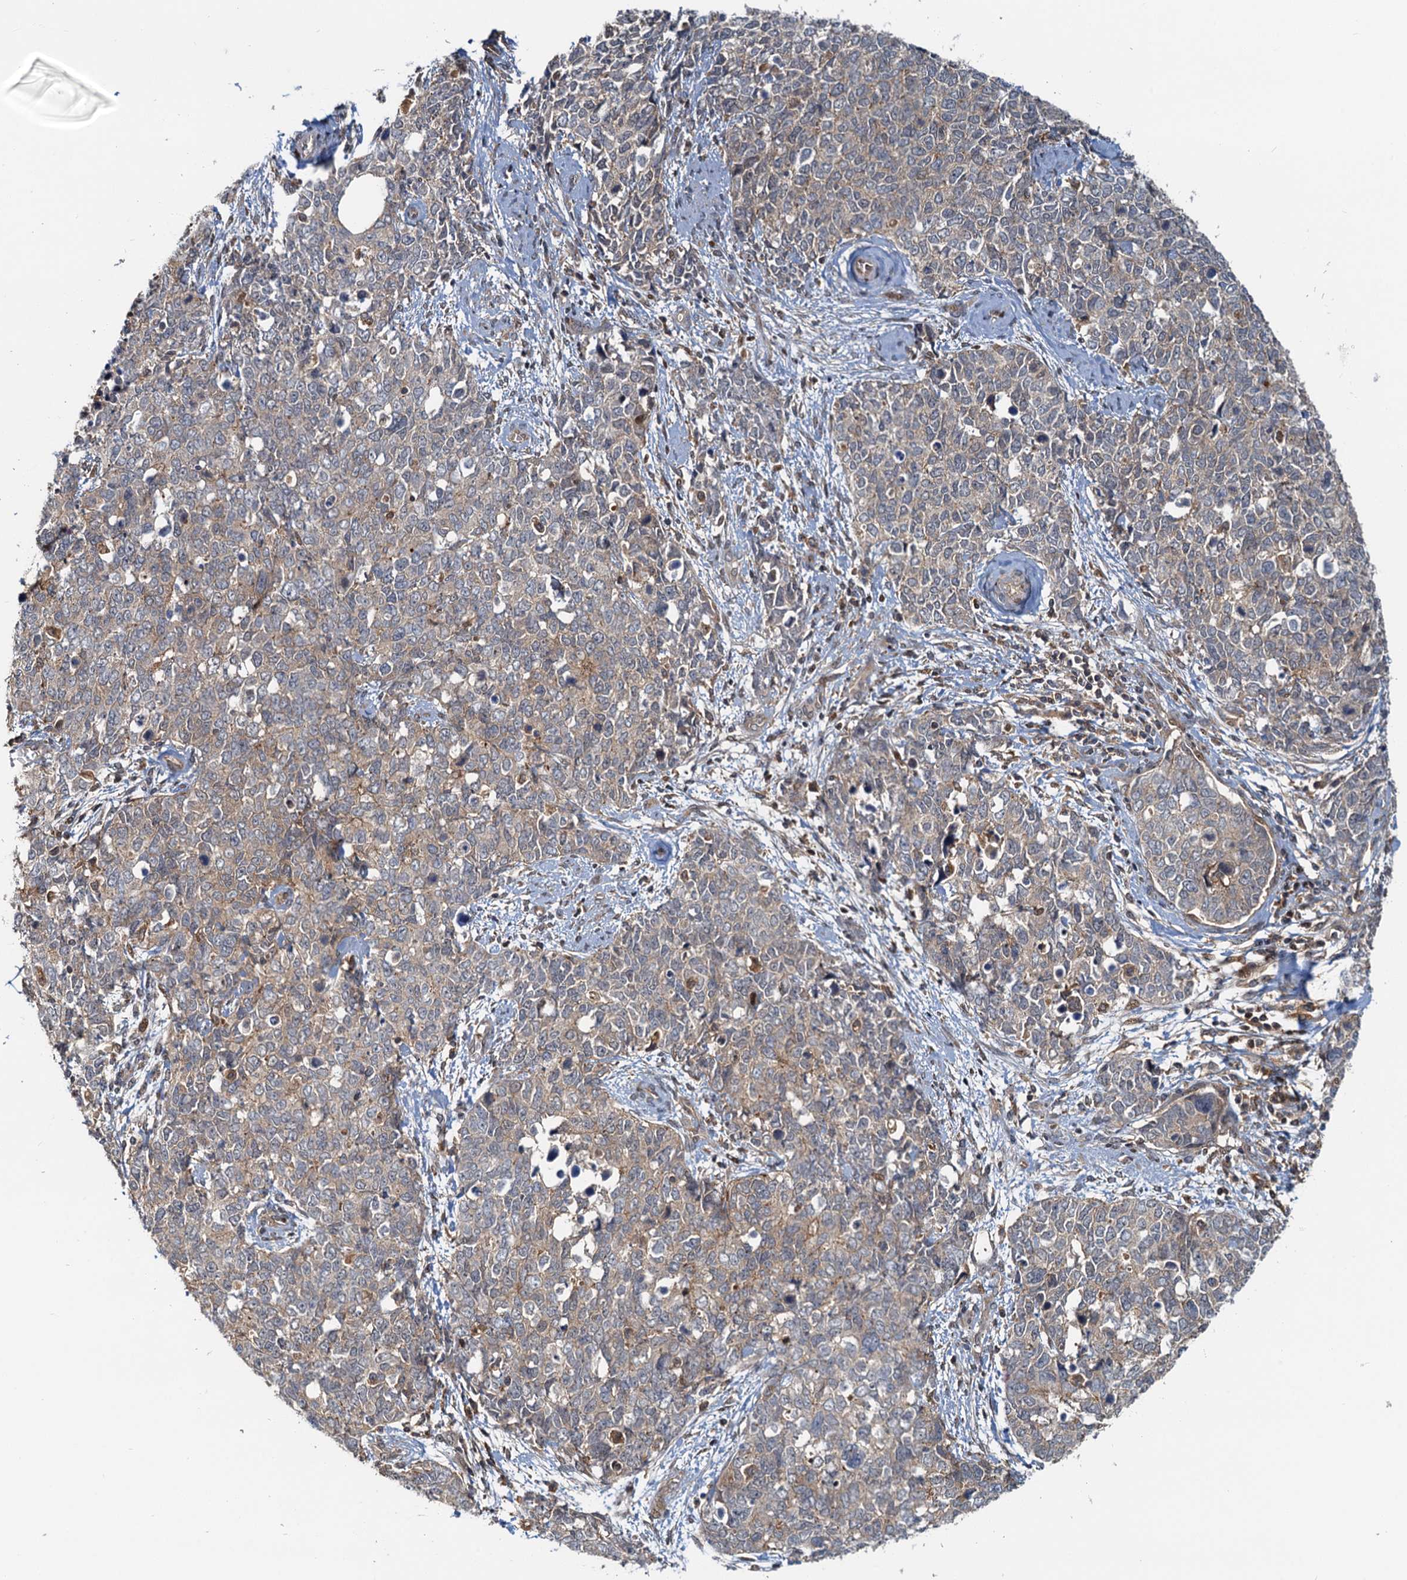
{"staining": {"intensity": "weak", "quantity": "25%-75%", "location": "cytoplasmic/membranous"}, "tissue": "cervical cancer", "cell_type": "Tumor cells", "image_type": "cancer", "snomed": [{"axis": "morphology", "description": "Squamous cell carcinoma, NOS"}, {"axis": "topography", "description": "Cervix"}], "caption": "Human cervical cancer stained for a protein (brown) demonstrates weak cytoplasmic/membranous positive staining in about 25%-75% of tumor cells.", "gene": "TOLLIP", "patient": {"sex": "female", "age": 63}}